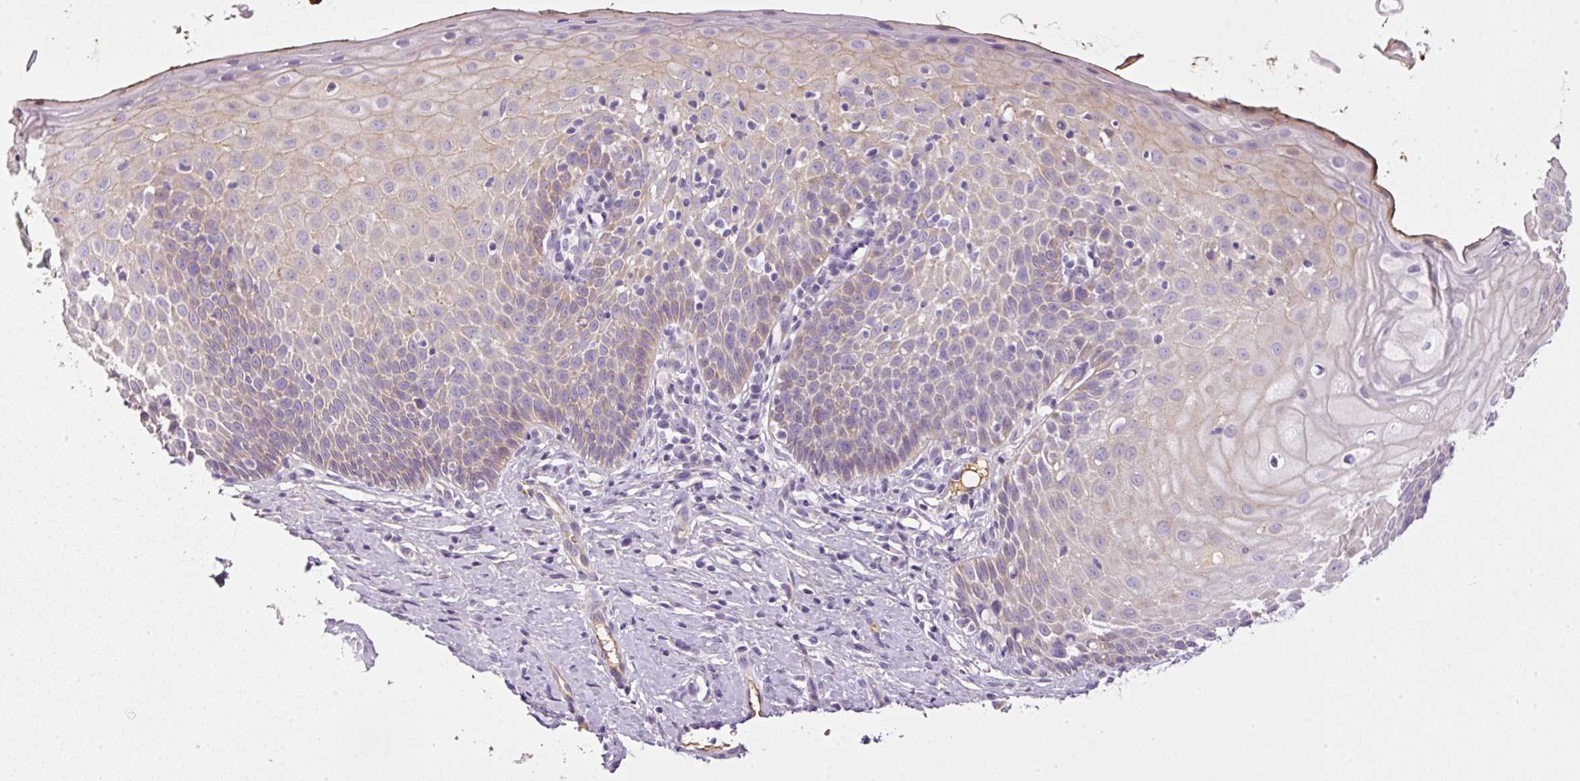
{"staining": {"intensity": "negative", "quantity": "none", "location": "none"}, "tissue": "cervix", "cell_type": "Glandular cells", "image_type": "normal", "snomed": [{"axis": "morphology", "description": "Normal tissue, NOS"}, {"axis": "topography", "description": "Cervix"}], "caption": "A high-resolution image shows immunohistochemistry staining of unremarkable cervix, which demonstrates no significant expression in glandular cells. (Immunohistochemistry, brightfield microscopy, high magnification).", "gene": "KPNA5", "patient": {"sex": "female", "age": 36}}